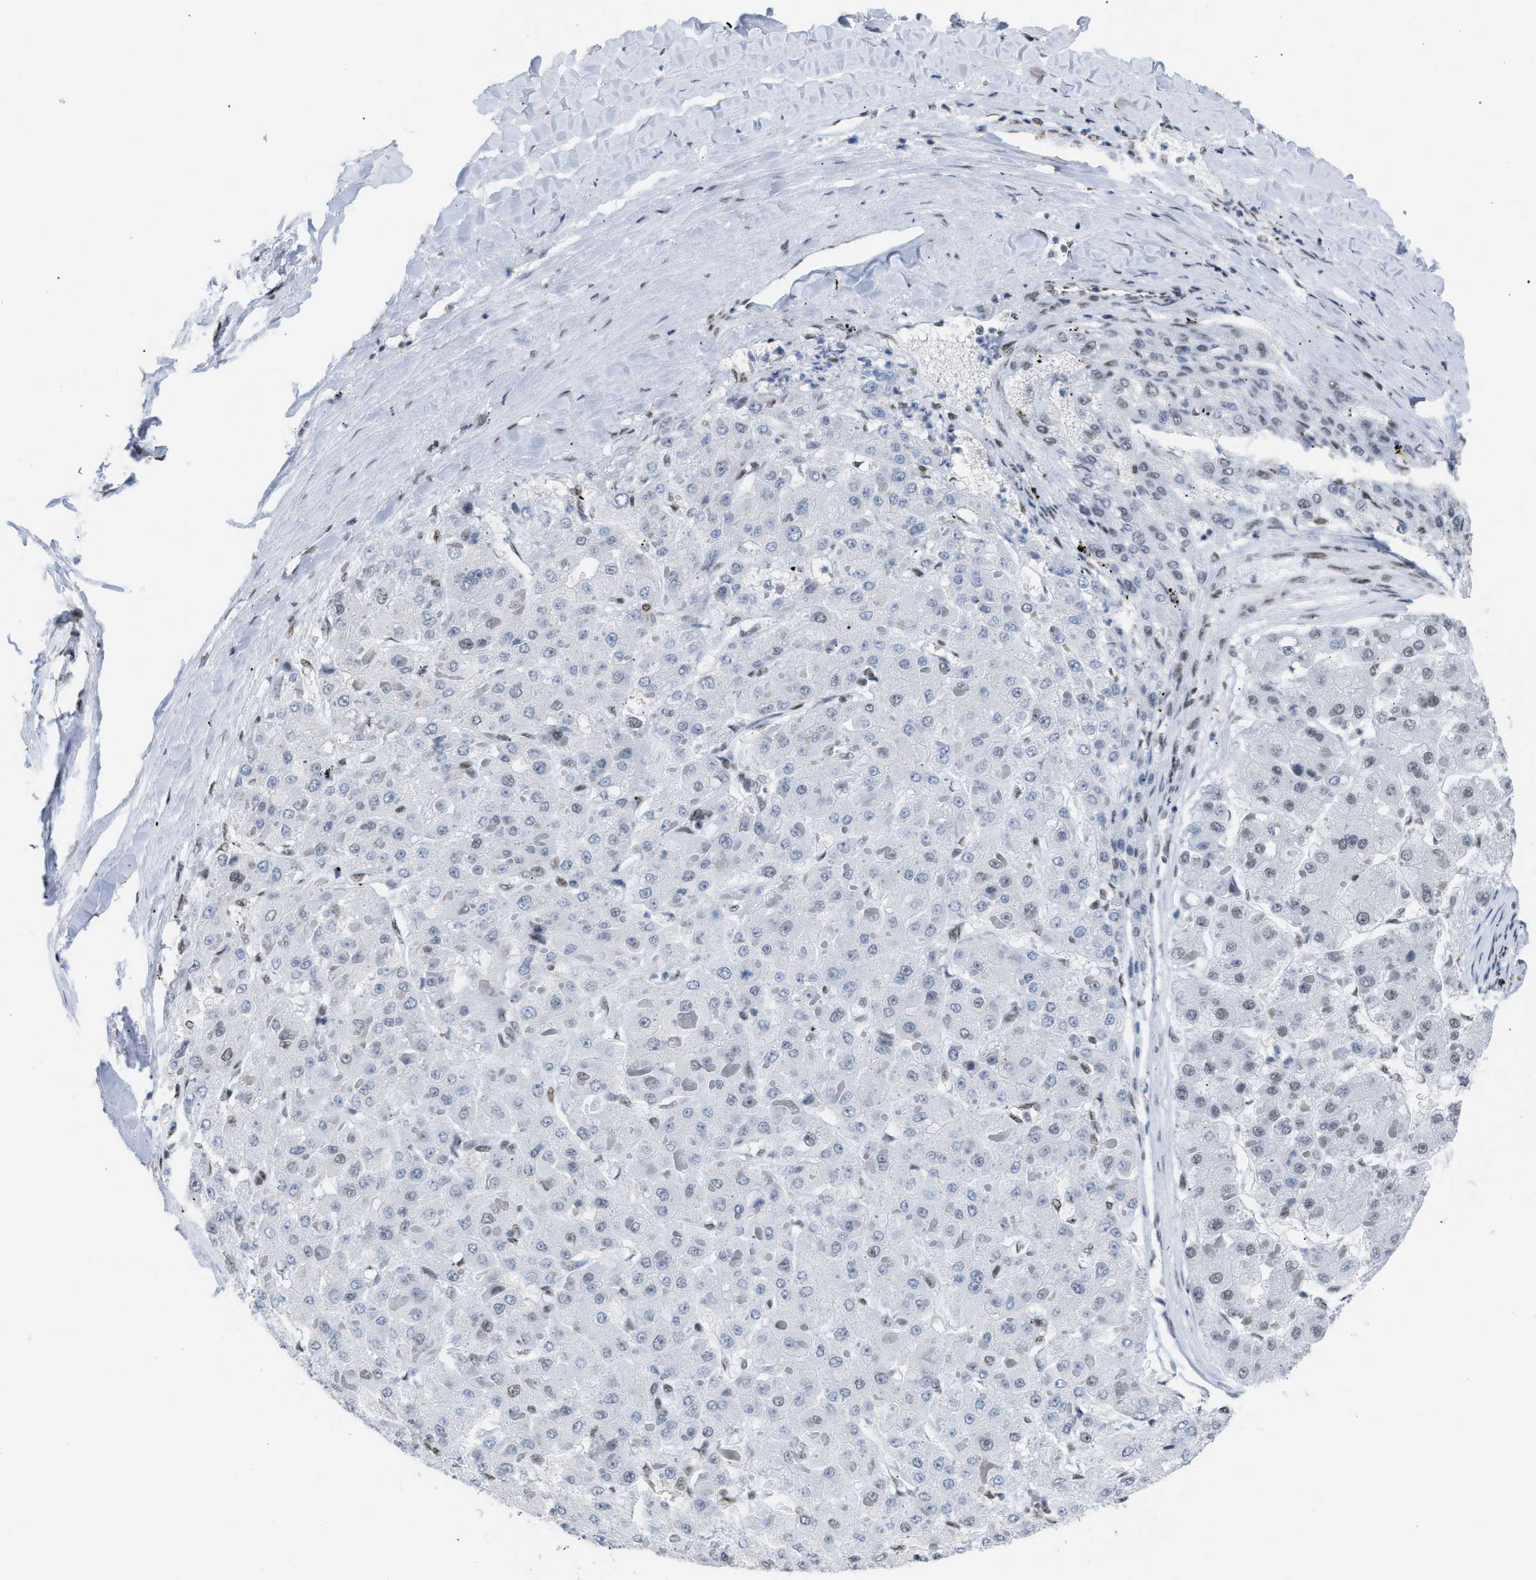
{"staining": {"intensity": "negative", "quantity": "none", "location": "none"}, "tissue": "liver cancer", "cell_type": "Tumor cells", "image_type": "cancer", "snomed": [{"axis": "morphology", "description": "Carcinoma, Hepatocellular, NOS"}, {"axis": "topography", "description": "Liver"}], "caption": "IHC of liver cancer demonstrates no expression in tumor cells.", "gene": "CCAR2", "patient": {"sex": "female", "age": 73}}